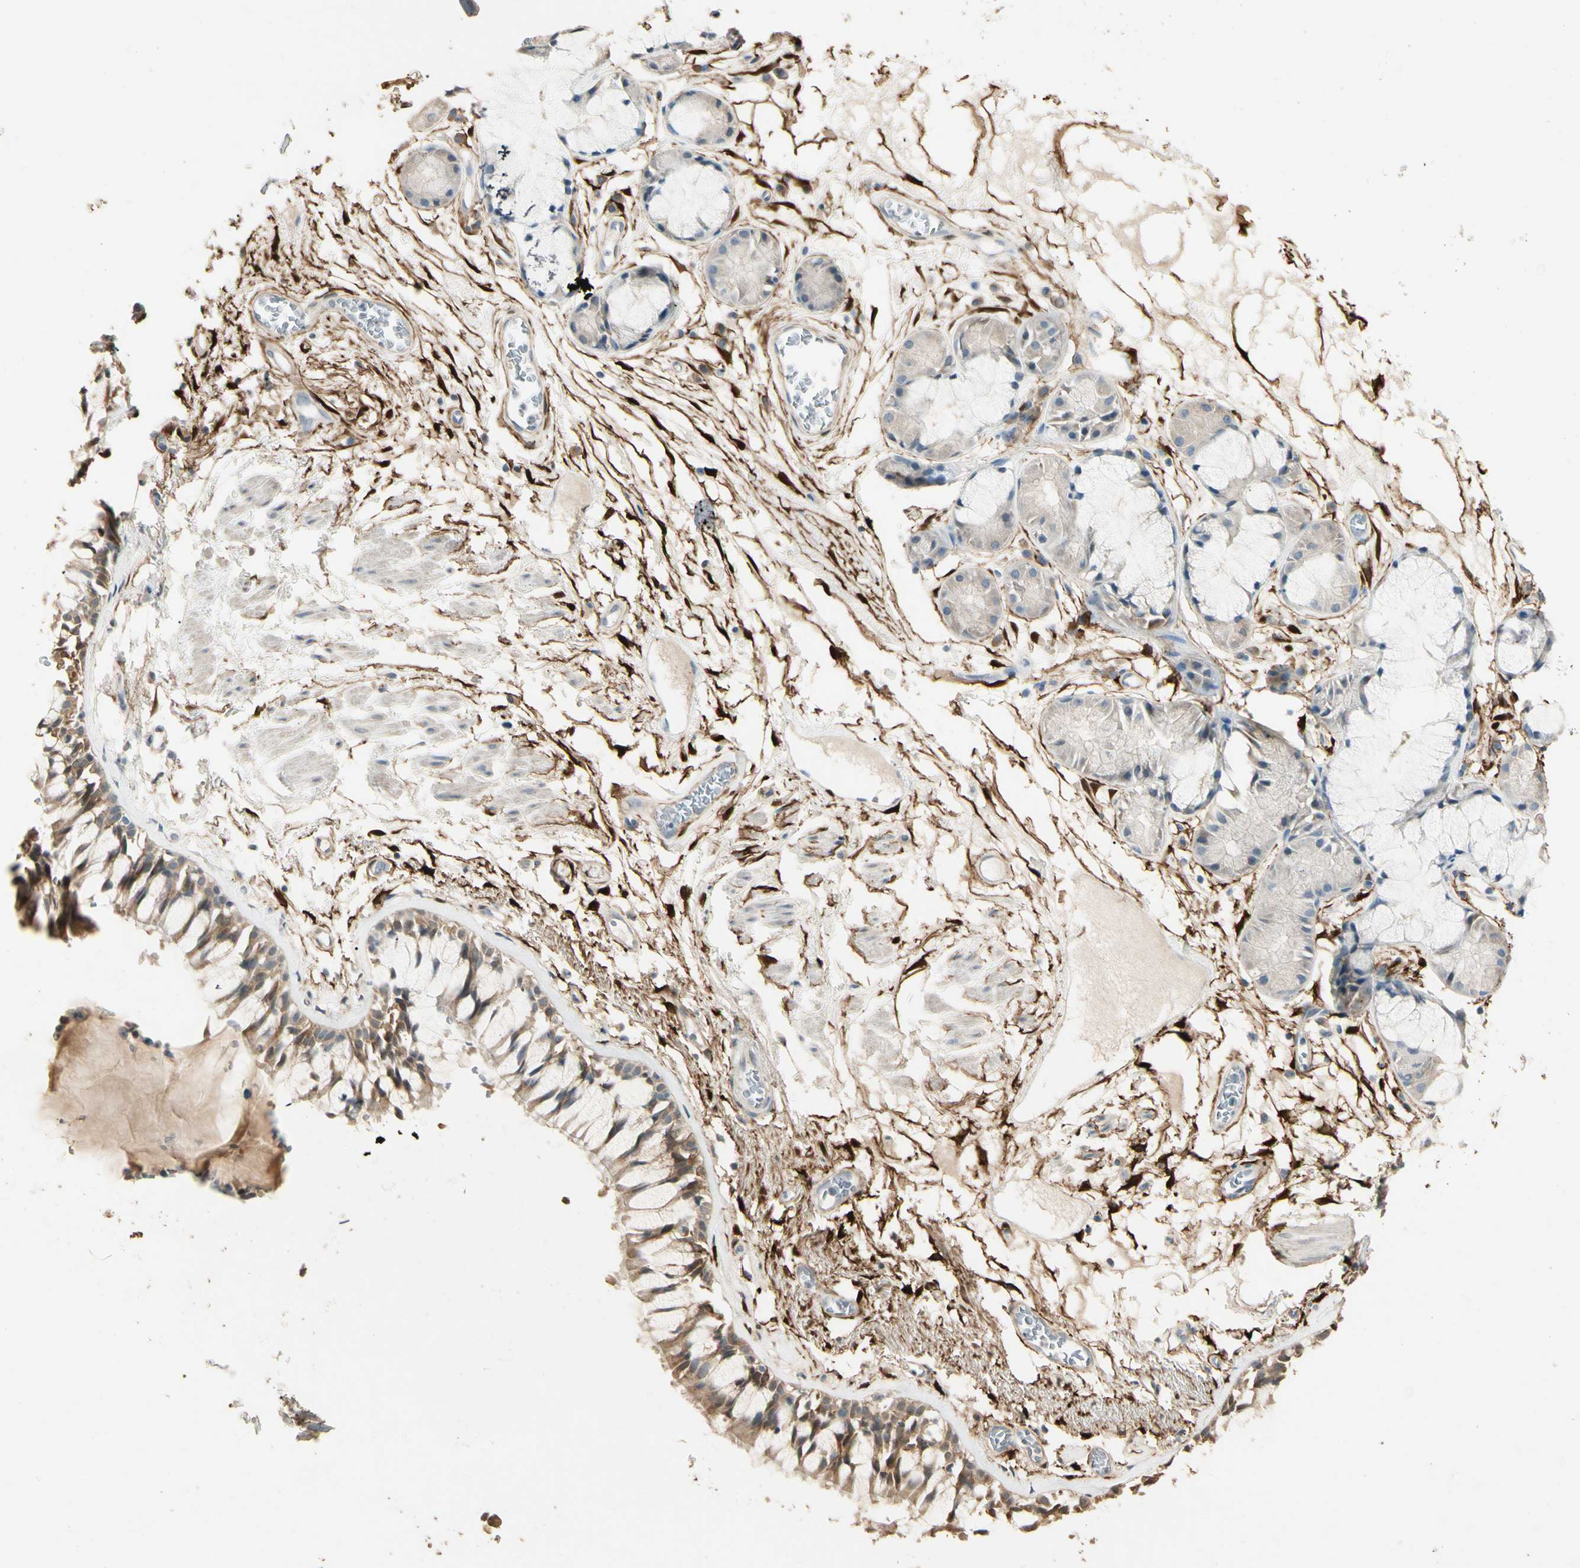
{"staining": {"intensity": "weak", "quantity": ">75%", "location": "cytoplasmic/membranous"}, "tissue": "bronchus", "cell_type": "Respiratory epithelial cells", "image_type": "normal", "snomed": [{"axis": "morphology", "description": "Normal tissue, NOS"}, {"axis": "topography", "description": "Bronchus"}], "caption": "The micrograph reveals immunohistochemical staining of normal bronchus. There is weak cytoplasmic/membranous expression is present in about >75% of respiratory epithelial cells. The staining was performed using DAB to visualize the protein expression in brown, while the nuclei were stained in blue with hematoxylin (Magnification: 20x).", "gene": "GNE", "patient": {"sex": "male", "age": 66}}